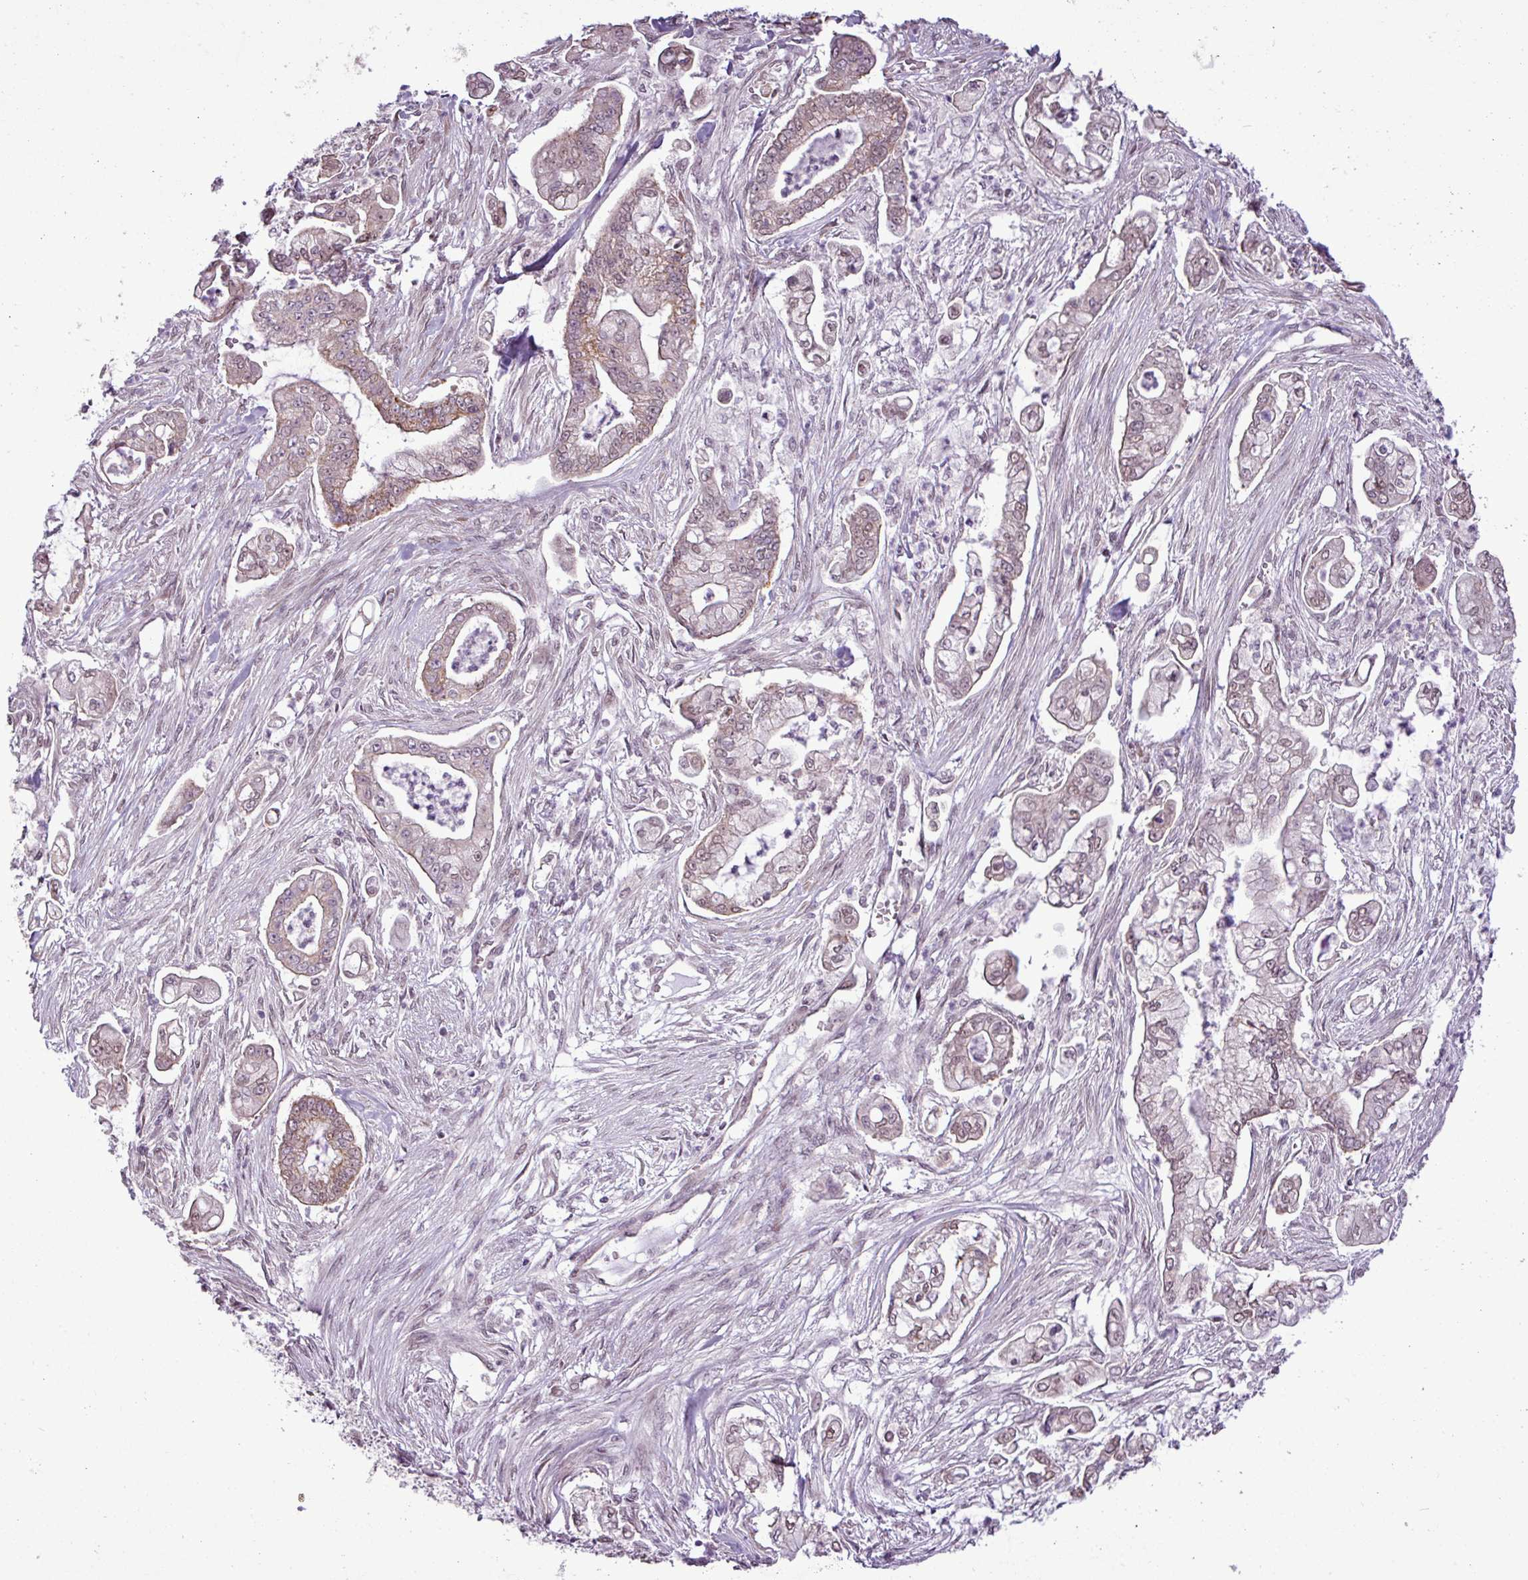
{"staining": {"intensity": "weak", "quantity": "<25%", "location": "cytoplasmic/membranous"}, "tissue": "pancreatic cancer", "cell_type": "Tumor cells", "image_type": "cancer", "snomed": [{"axis": "morphology", "description": "Adenocarcinoma, NOS"}, {"axis": "topography", "description": "Pancreas"}], "caption": "Human pancreatic cancer (adenocarcinoma) stained for a protein using immunohistochemistry (IHC) displays no expression in tumor cells.", "gene": "GPT2", "patient": {"sex": "female", "age": 69}}